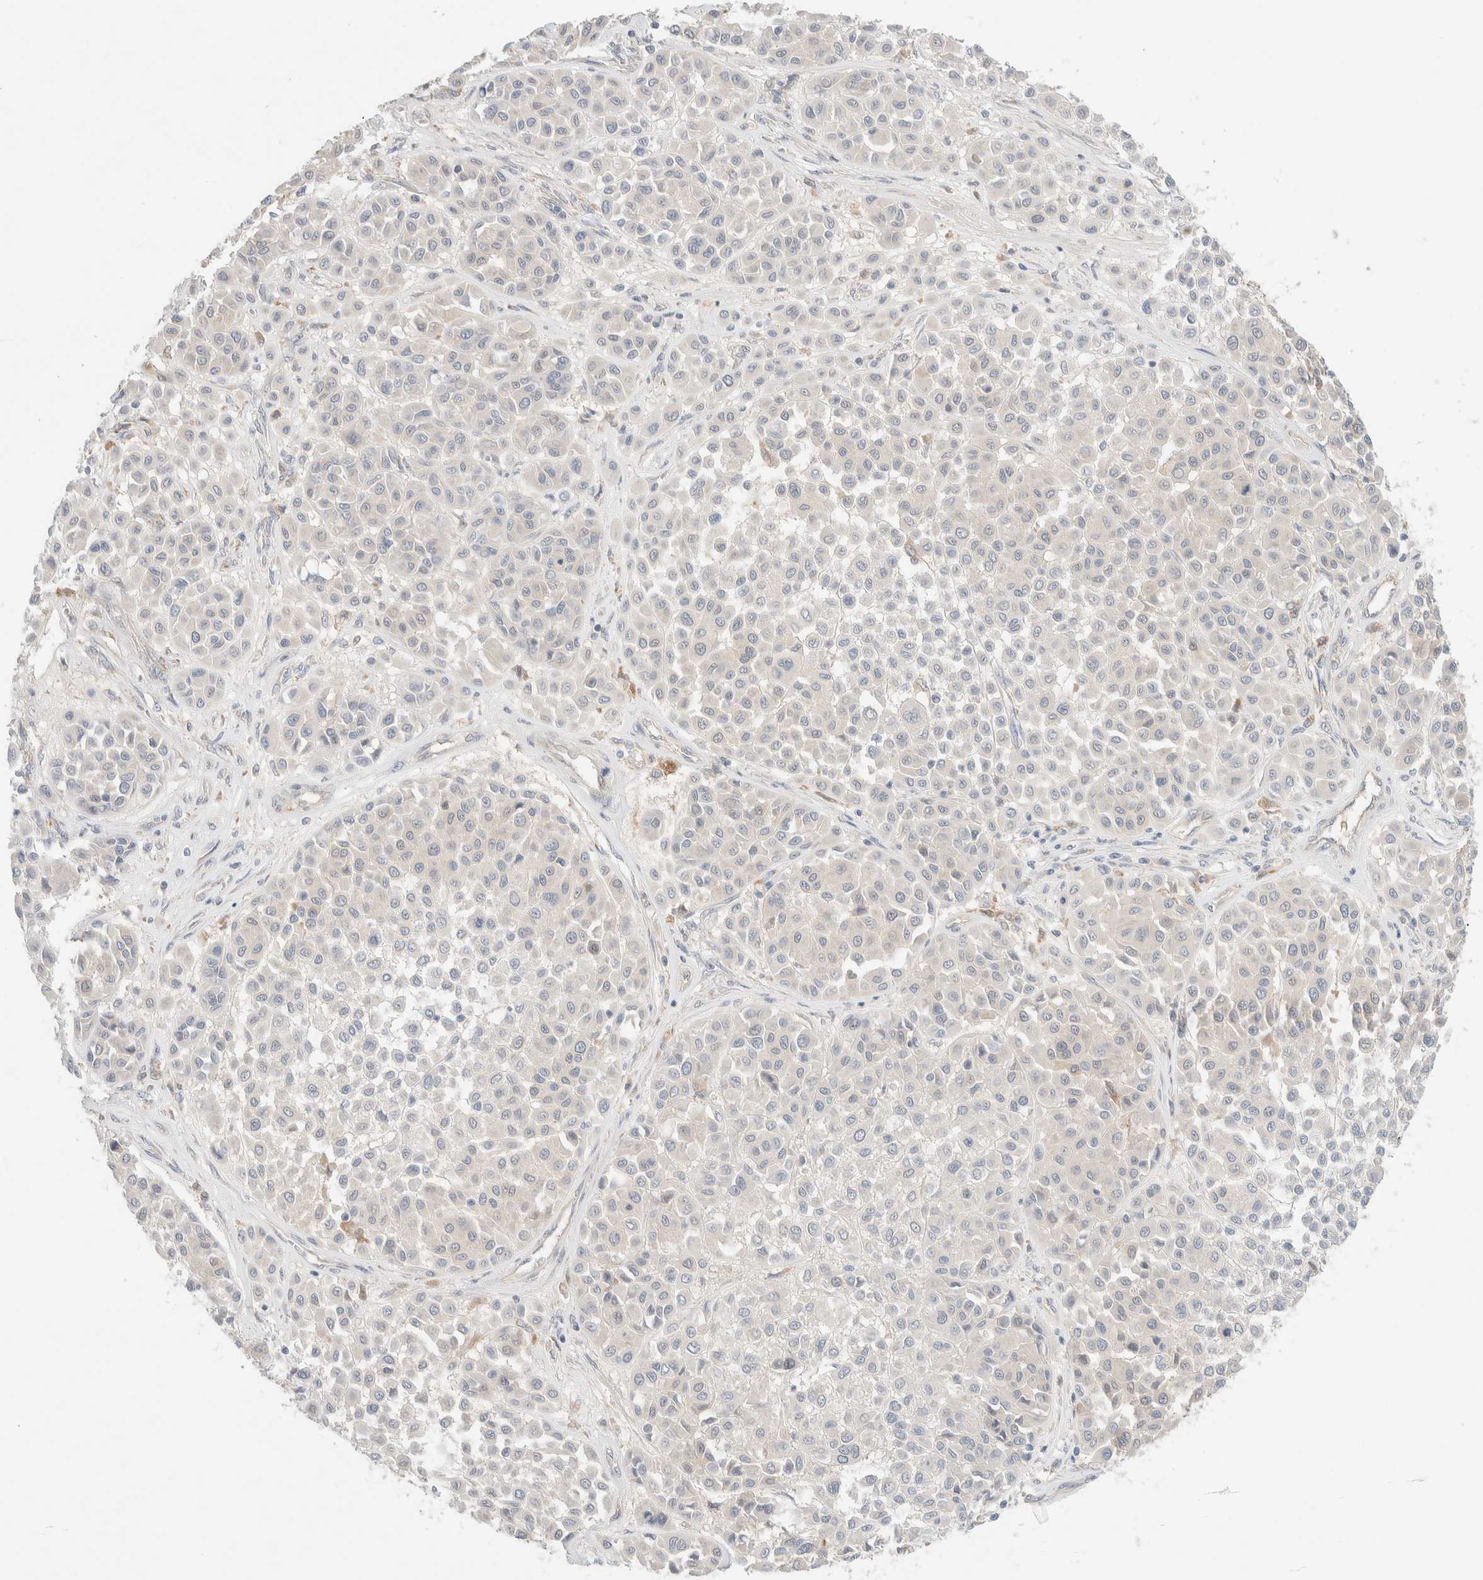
{"staining": {"intensity": "negative", "quantity": "none", "location": "none"}, "tissue": "melanoma", "cell_type": "Tumor cells", "image_type": "cancer", "snomed": [{"axis": "morphology", "description": "Malignant melanoma, Metastatic site"}, {"axis": "topography", "description": "Soft tissue"}], "caption": "The micrograph displays no significant positivity in tumor cells of melanoma. The staining is performed using DAB brown chromogen with nuclei counter-stained in using hematoxylin.", "gene": "CHKA", "patient": {"sex": "male", "age": 41}}